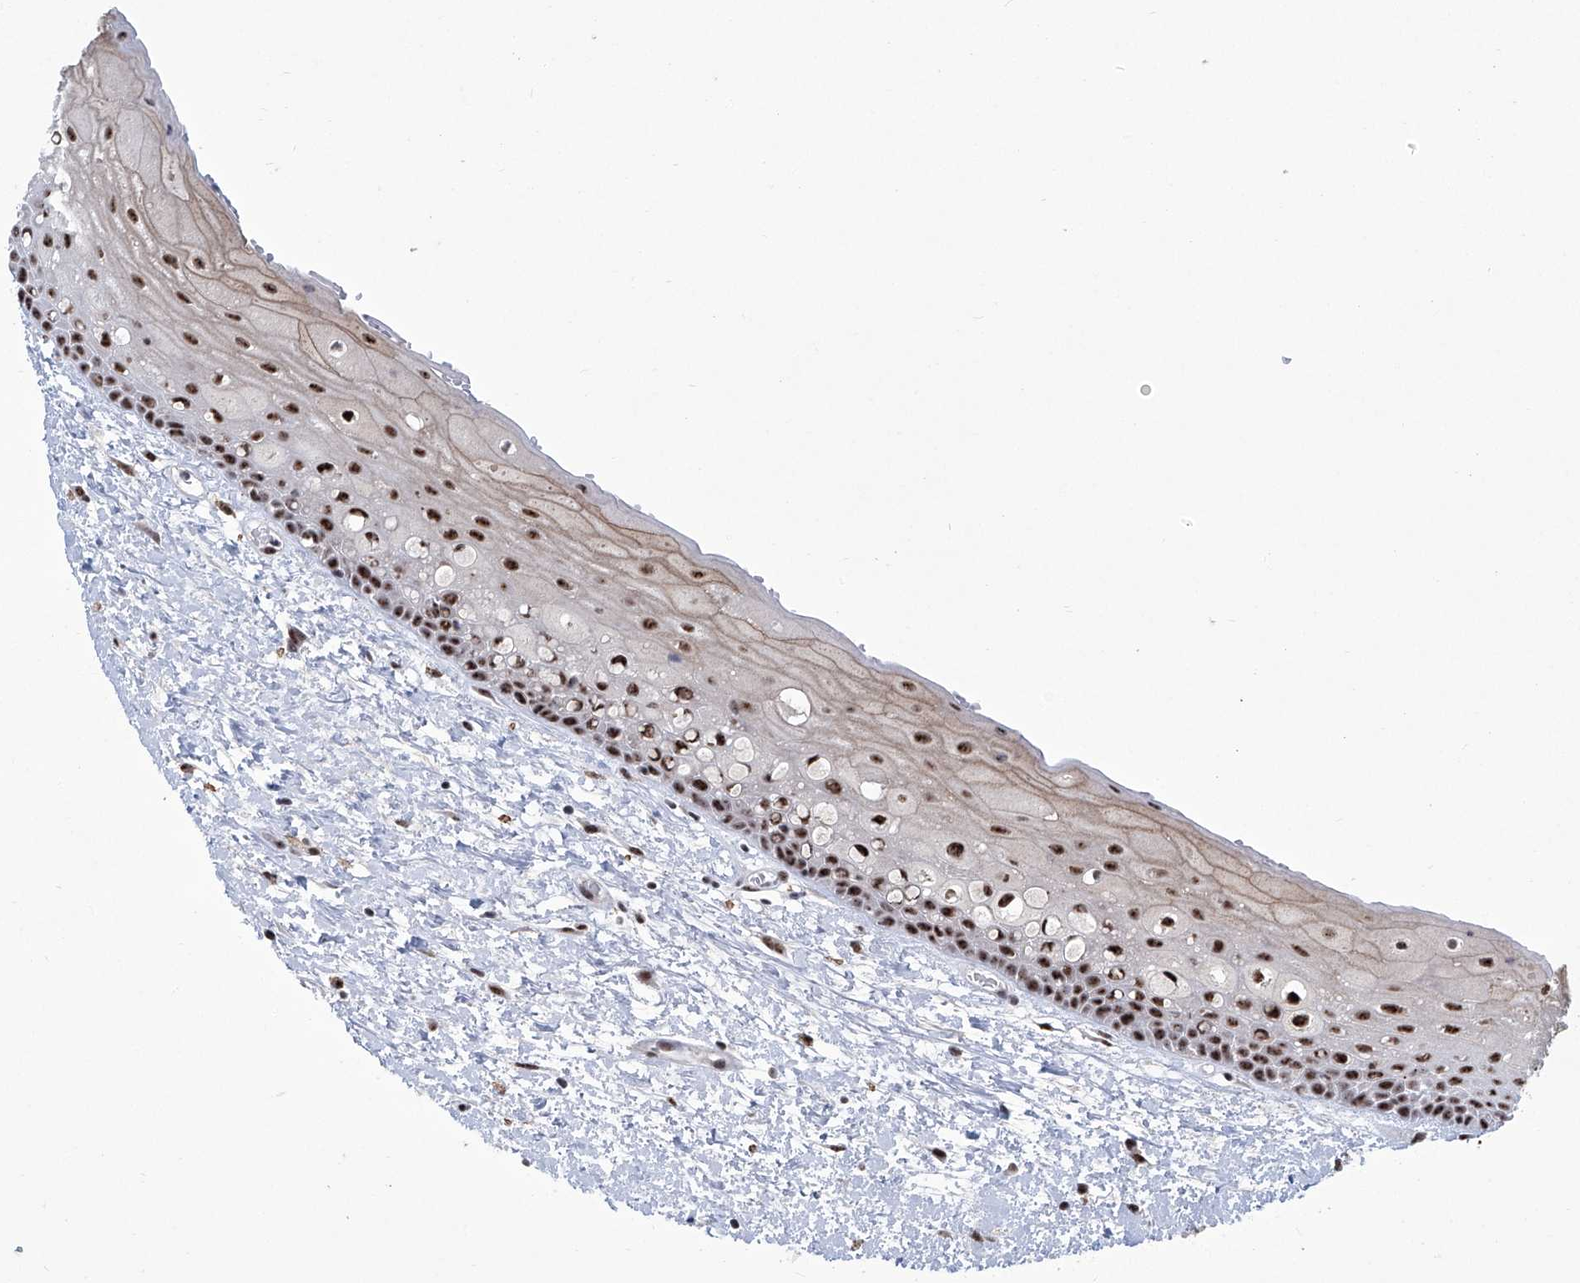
{"staining": {"intensity": "strong", "quantity": "25%-75%", "location": "nuclear"}, "tissue": "oral mucosa", "cell_type": "Squamous epithelial cells", "image_type": "normal", "snomed": [{"axis": "morphology", "description": "Normal tissue, NOS"}, {"axis": "topography", "description": "Oral tissue"}], "caption": "IHC micrograph of benign human oral mucosa stained for a protein (brown), which shows high levels of strong nuclear expression in about 25%-75% of squamous epithelial cells.", "gene": "FBXL4", "patient": {"sex": "female", "age": 76}}